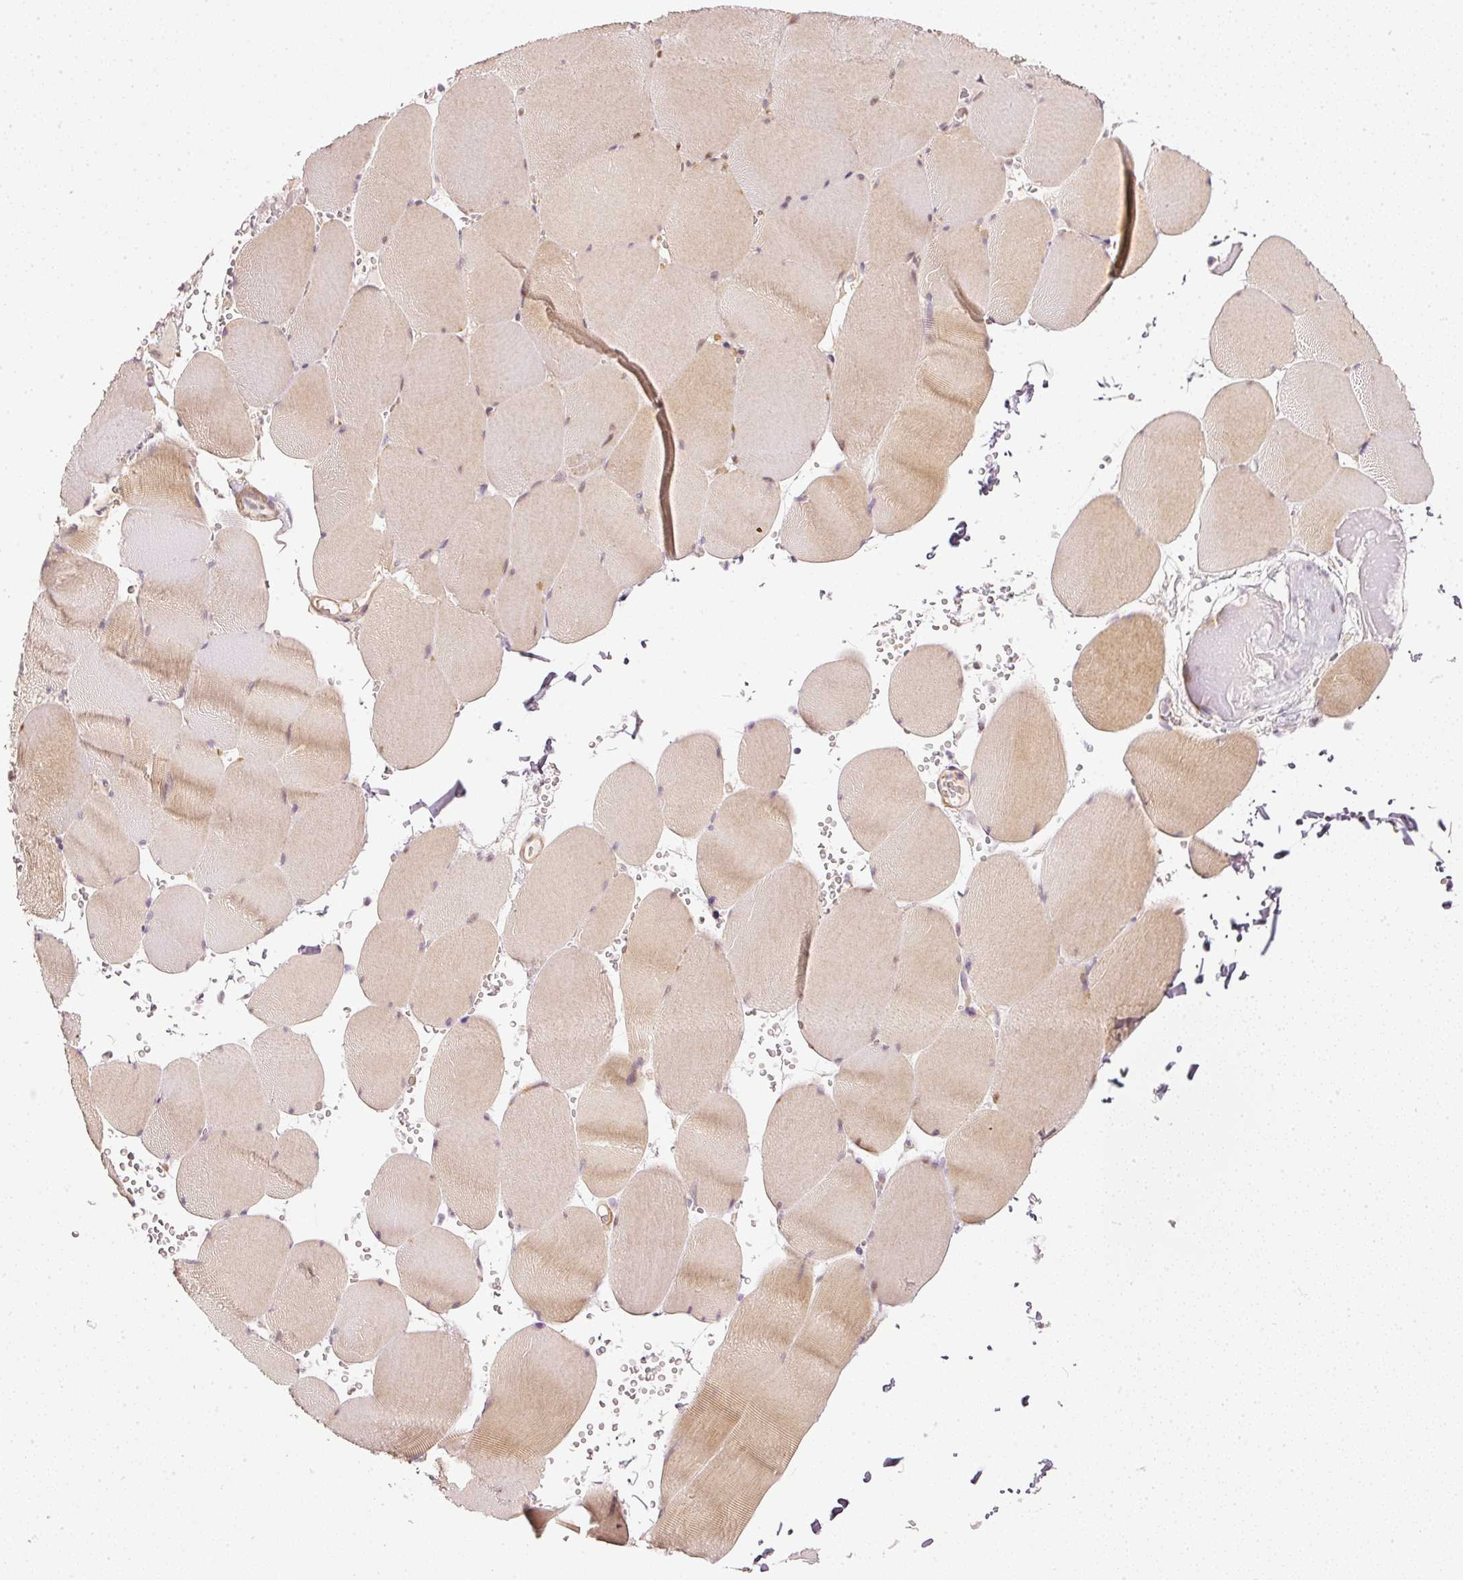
{"staining": {"intensity": "moderate", "quantity": "25%-75%", "location": "cytoplasmic/membranous,nuclear"}, "tissue": "skeletal muscle", "cell_type": "Myocytes", "image_type": "normal", "snomed": [{"axis": "morphology", "description": "Normal tissue, NOS"}, {"axis": "topography", "description": "Skeletal muscle"}, {"axis": "topography", "description": "Head-Neck"}], "caption": "There is medium levels of moderate cytoplasmic/membranous,nuclear expression in myocytes of normal skeletal muscle, as demonstrated by immunohistochemical staining (brown color).", "gene": "TOGARAM1", "patient": {"sex": "male", "age": 66}}